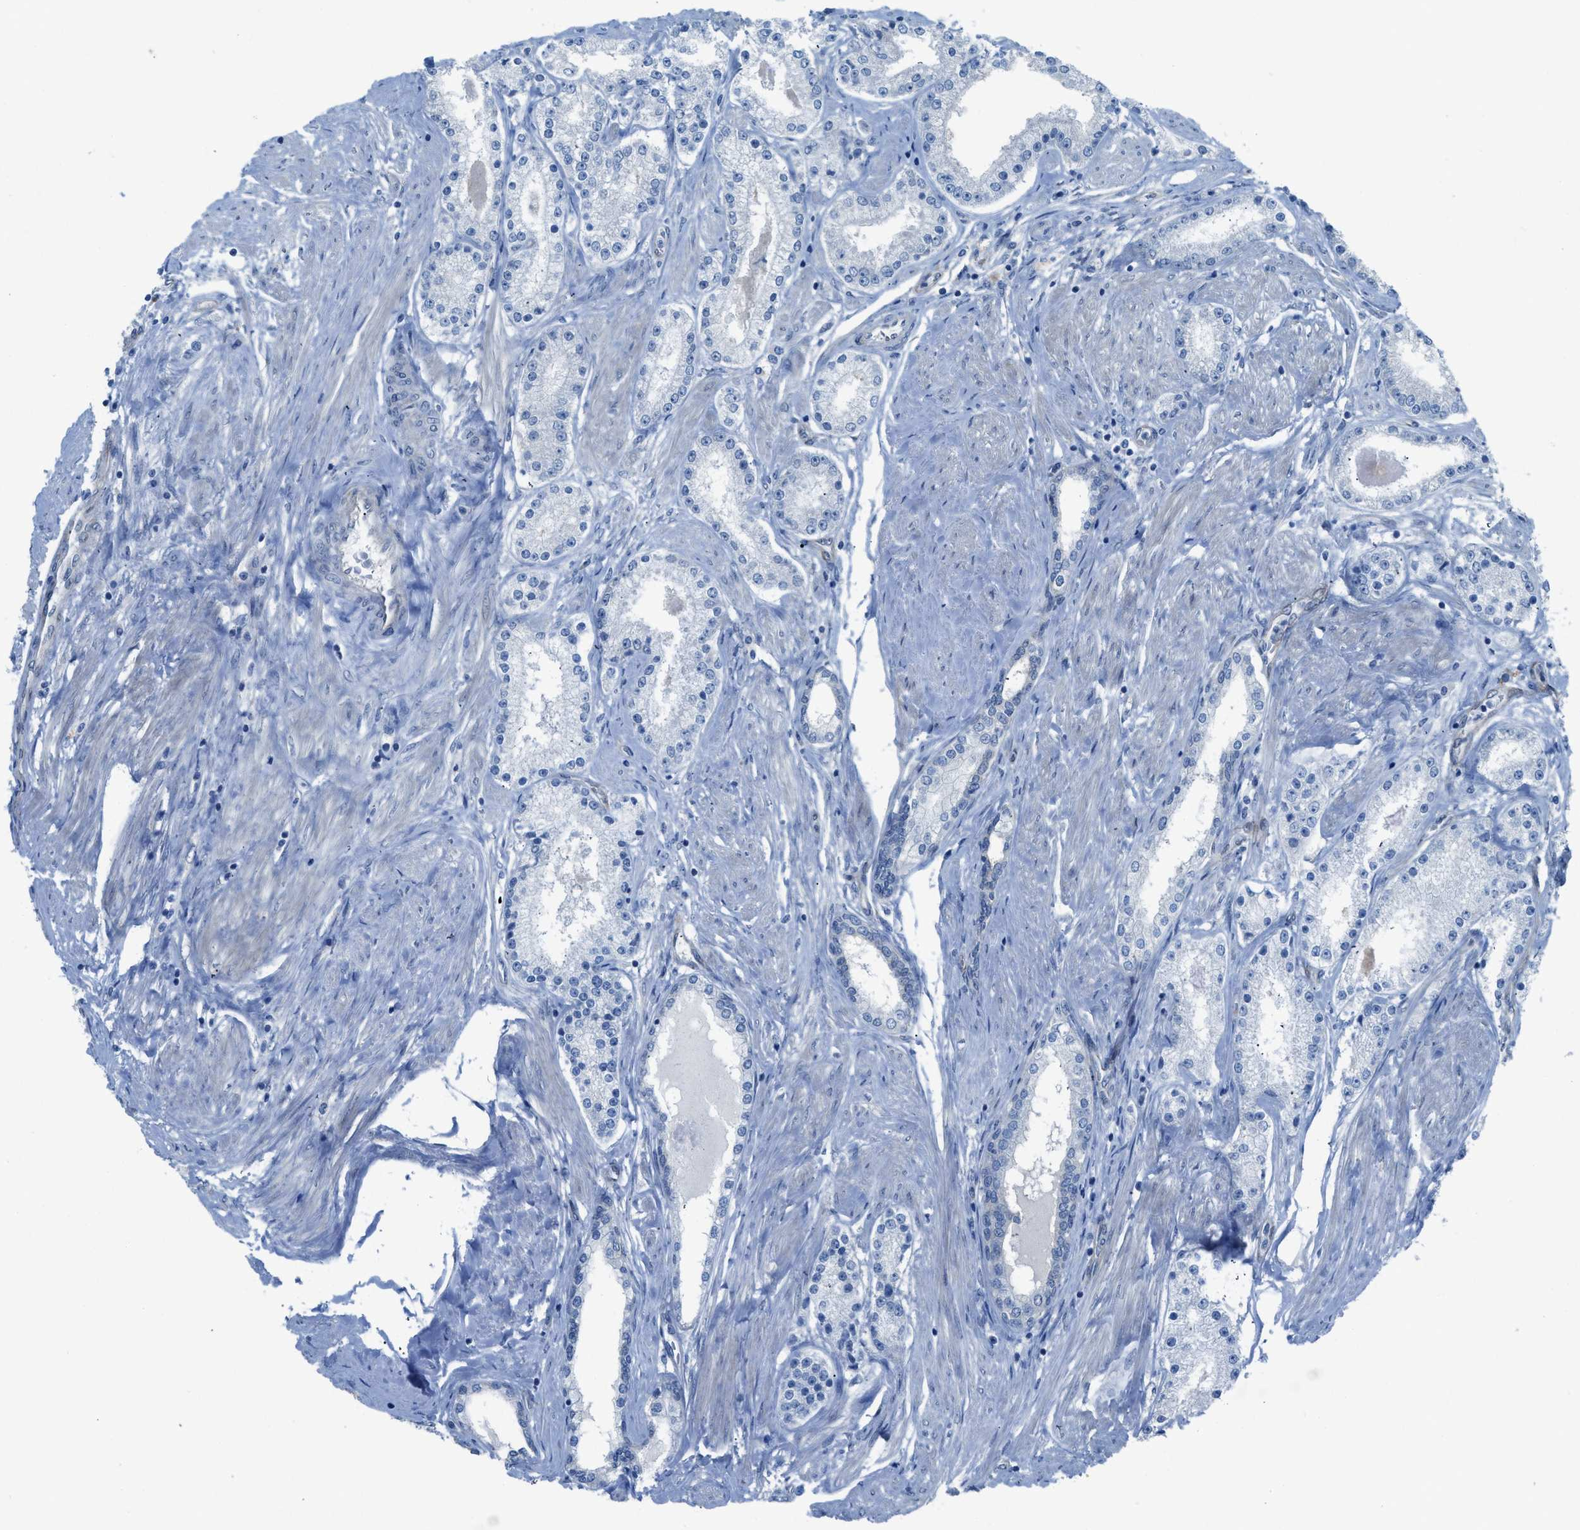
{"staining": {"intensity": "negative", "quantity": "none", "location": "none"}, "tissue": "prostate cancer", "cell_type": "Tumor cells", "image_type": "cancer", "snomed": [{"axis": "morphology", "description": "Adenocarcinoma, Low grade"}, {"axis": "topography", "description": "Prostate"}], "caption": "High magnification brightfield microscopy of prostate adenocarcinoma (low-grade) stained with DAB (3,3'-diaminobenzidine) (brown) and counterstained with hematoxylin (blue): tumor cells show no significant positivity. (Immunohistochemistry (ihc), brightfield microscopy, high magnification).", "gene": "PRKN", "patient": {"sex": "male", "age": 63}}